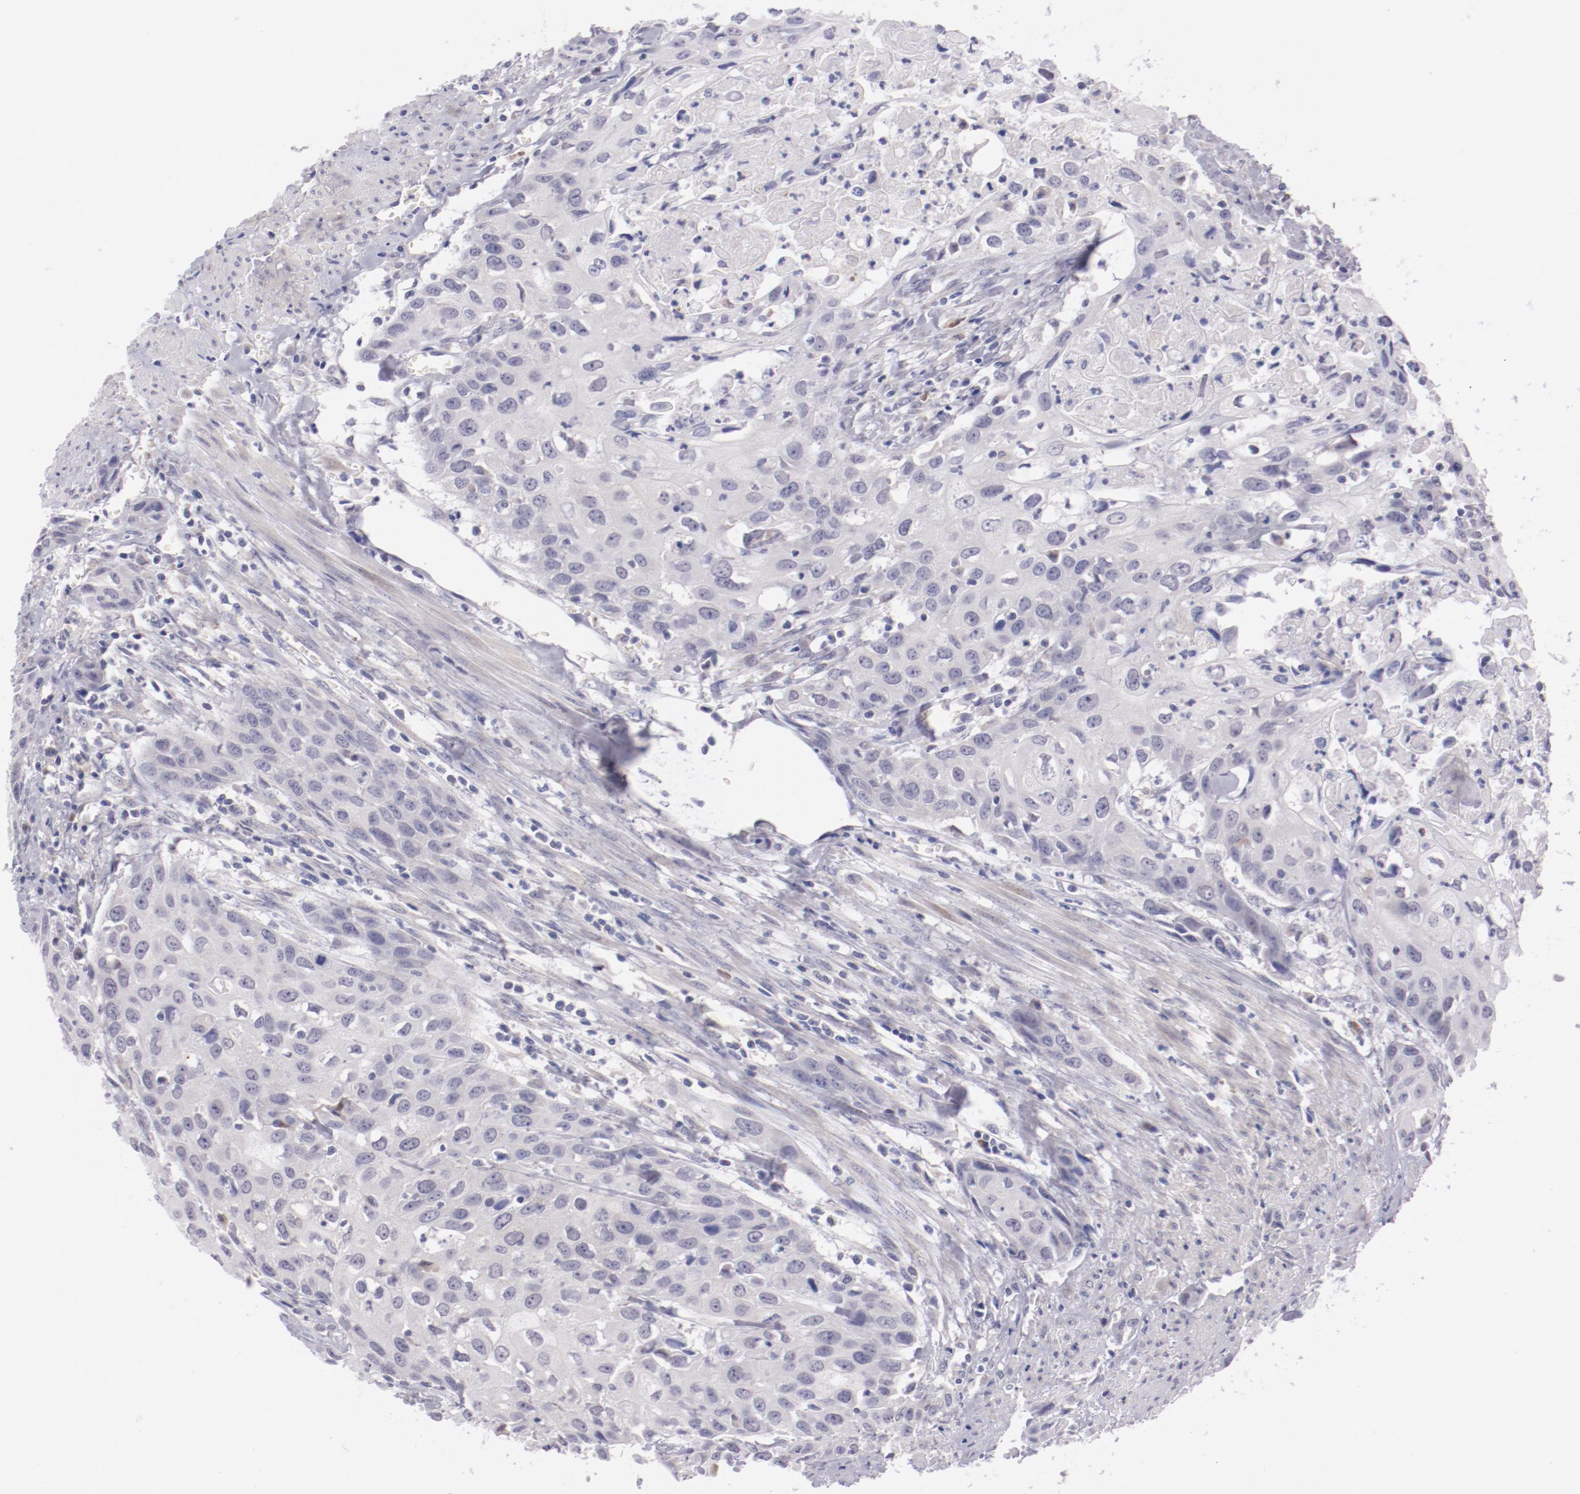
{"staining": {"intensity": "negative", "quantity": "none", "location": "none"}, "tissue": "urothelial cancer", "cell_type": "Tumor cells", "image_type": "cancer", "snomed": [{"axis": "morphology", "description": "Urothelial carcinoma, High grade"}, {"axis": "topography", "description": "Urinary bladder"}], "caption": "Immunohistochemistry micrograph of neoplastic tissue: human urothelial carcinoma (high-grade) stained with DAB exhibits no significant protein expression in tumor cells.", "gene": "TRAF3", "patient": {"sex": "male", "age": 54}}